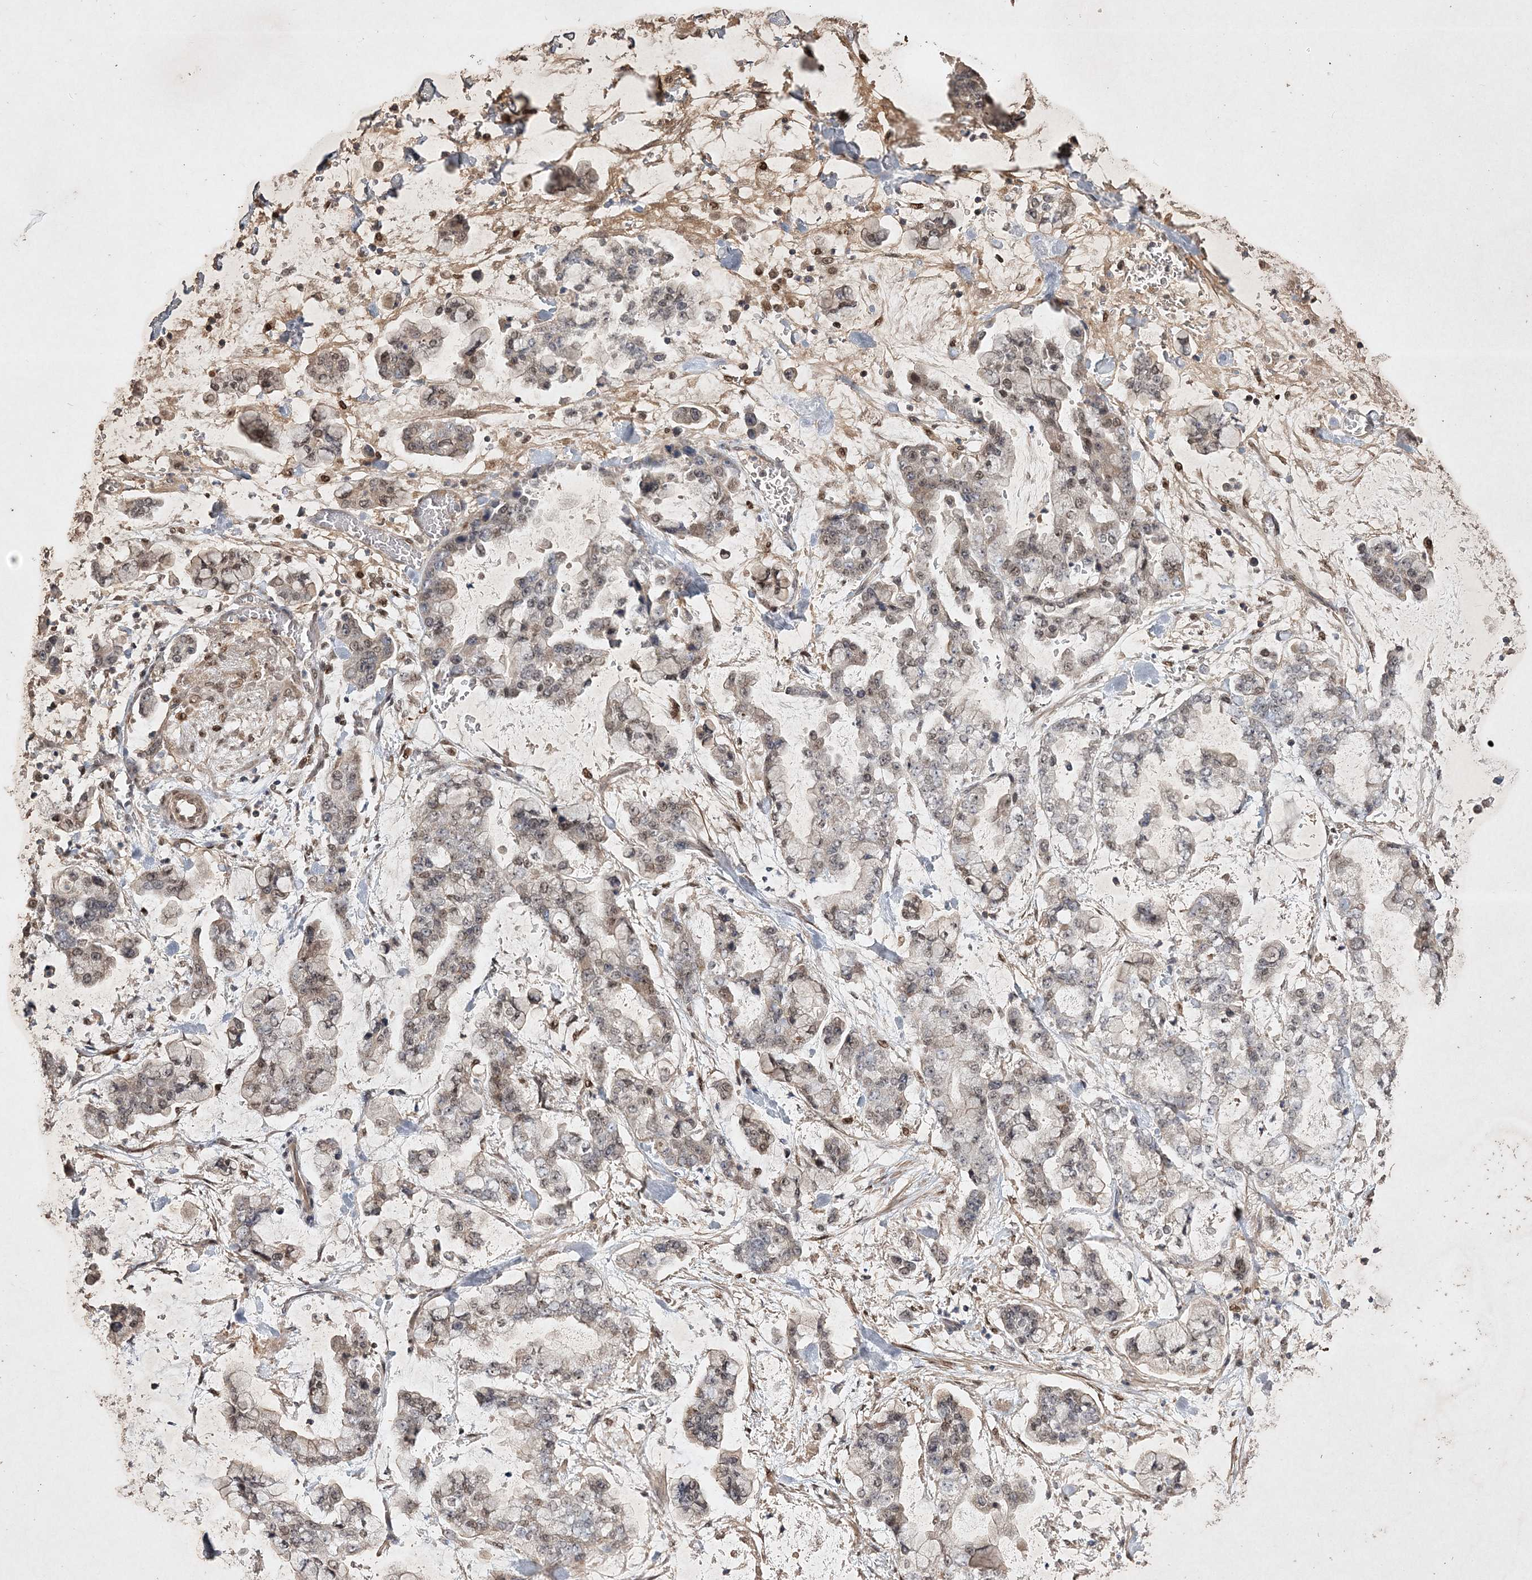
{"staining": {"intensity": "moderate", "quantity": "<25%", "location": "nuclear"}, "tissue": "stomach cancer", "cell_type": "Tumor cells", "image_type": "cancer", "snomed": [{"axis": "morphology", "description": "Normal tissue, NOS"}, {"axis": "morphology", "description": "Adenocarcinoma, NOS"}, {"axis": "topography", "description": "Stomach, upper"}, {"axis": "topography", "description": "Stomach"}], "caption": "The histopathology image exhibits staining of stomach cancer (adenocarcinoma), revealing moderate nuclear protein staining (brown color) within tumor cells. Nuclei are stained in blue.", "gene": "C3orf38", "patient": {"sex": "male", "age": 76}}